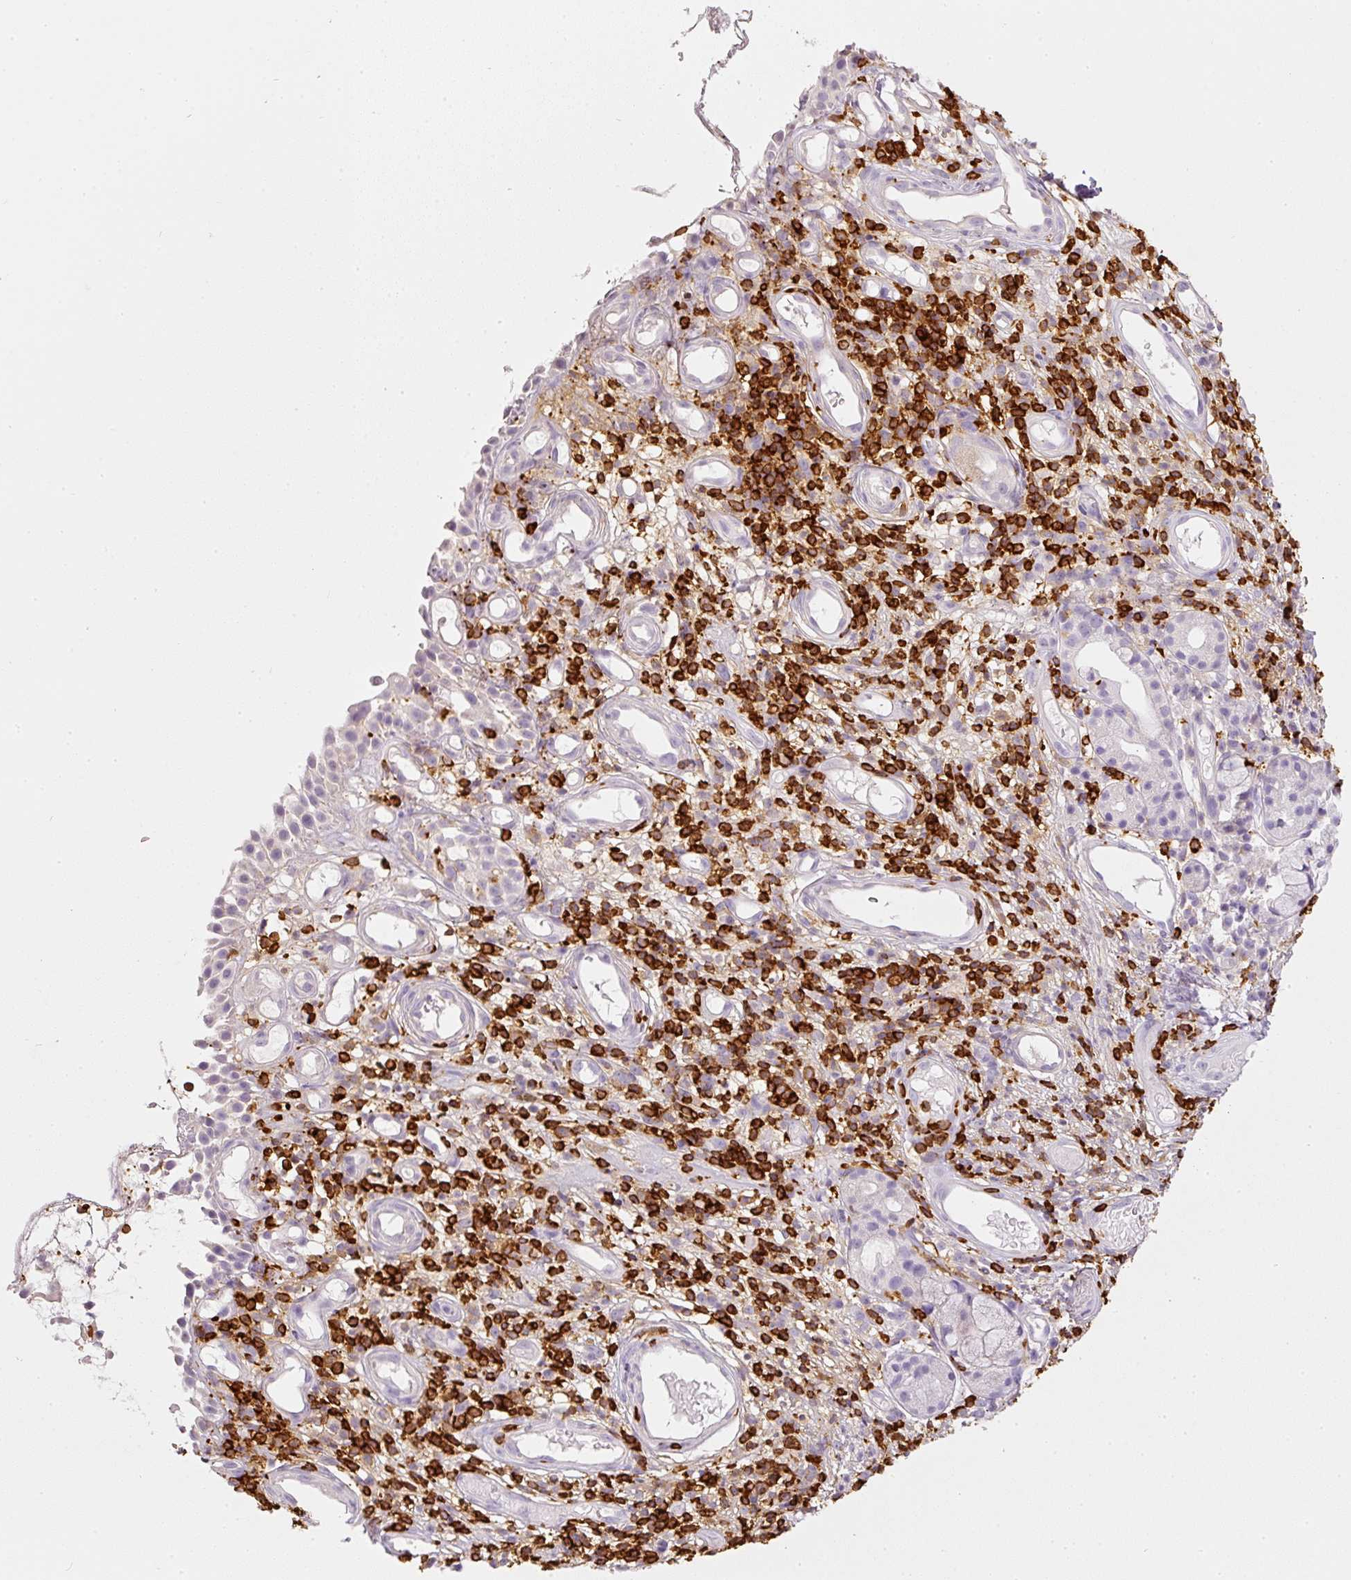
{"staining": {"intensity": "negative", "quantity": "none", "location": "none"}, "tissue": "nasopharynx", "cell_type": "Respiratory epithelial cells", "image_type": "normal", "snomed": [{"axis": "morphology", "description": "Normal tissue, NOS"}, {"axis": "morphology", "description": "Inflammation, NOS"}, {"axis": "topography", "description": "Nasopharynx"}], "caption": "Immunohistochemistry photomicrograph of normal nasopharynx: human nasopharynx stained with DAB displays no significant protein expression in respiratory epithelial cells.", "gene": "EVL", "patient": {"sex": "male", "age": 54}}